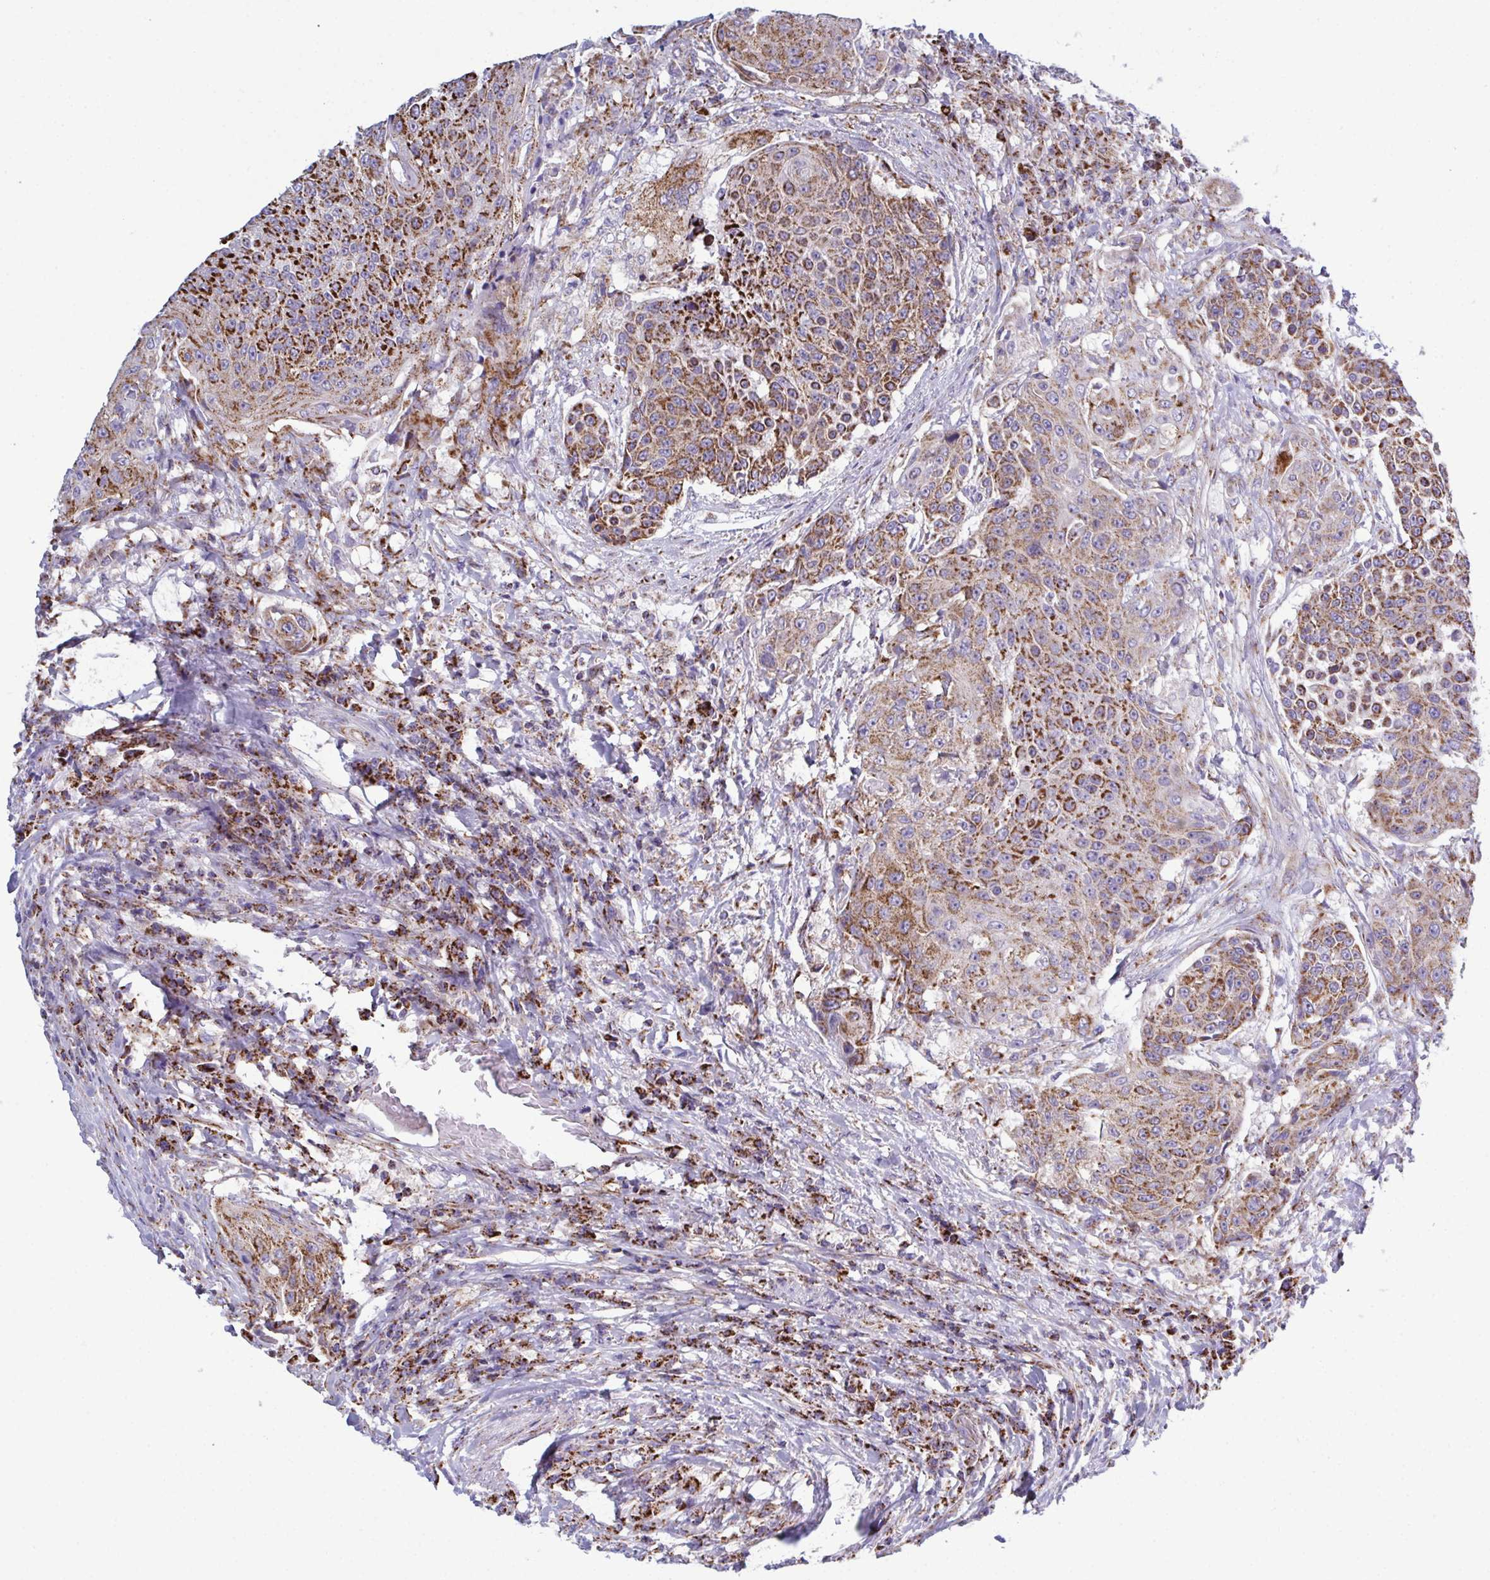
{"staining": {"intensity": "strong", "quantity": ">75%", "location": "cytoplasmic/membranous"}, "tissue": "urothelial cancer", "cell_type": "Tumor cells", "image_type": "cancer", "snomed": [{"axis": "morphology", "description": "Urothelial carcinoma, High grade"}, {"axis": "topography", "description": "Urinary bladder"}], "caption": "Immunohistochemistry (IHC) of urothelial carcinoma (high-grade) shows high levels of strong cytoplasmic/membranous expression in approximately >75% of tumor cells. The protein is stained brown, and the nuclei are stained in blue (DAB (3,3'-diaminobenzidine) IHC with brightfield microscopy, high magnification).", "gene": "CSDE1", "patient": {"sex": "female", "age": 63}}